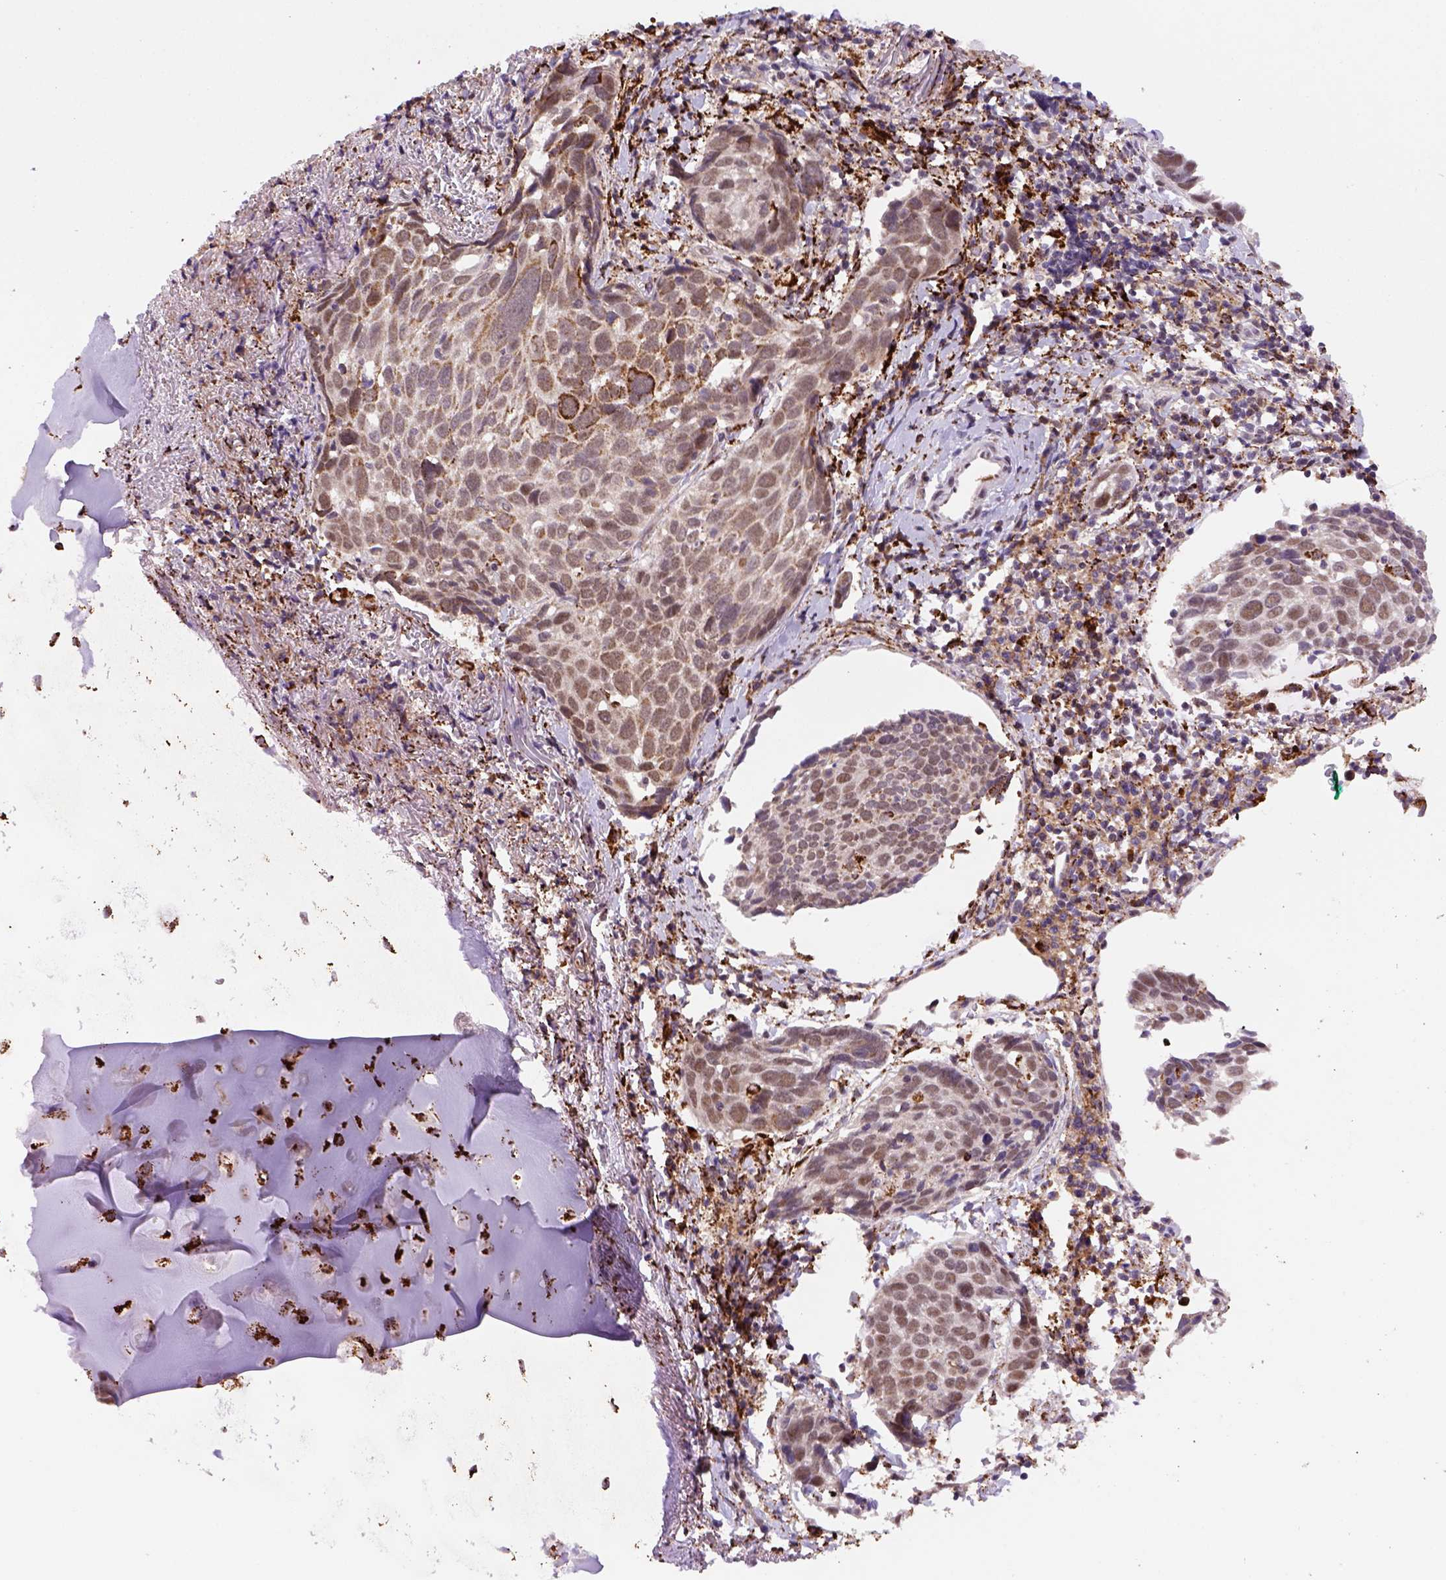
{"staining": {"intensity": "moderate", "quantity": ">75%", "location": "cytoplasmic/membranous,nuclear"}, "tissue": "lung cancer", "cell_type": "Tumor cells", "image_type": "cancer", "snomed": [{"axis": "morphology", "description": "Squamous cell carcinoma, NOS"}, {"axis": "topography", "description": "Lung"}], "caption": "Human lung cancer (squamous cell carcinoma) stained with a brown dye displays moderate cytoplasmic/membranous and nuclear positive positivity in approximately >75% of tumor cells.", "gene": "FZD7", "patient": {"sex": "male", "age": 57}}